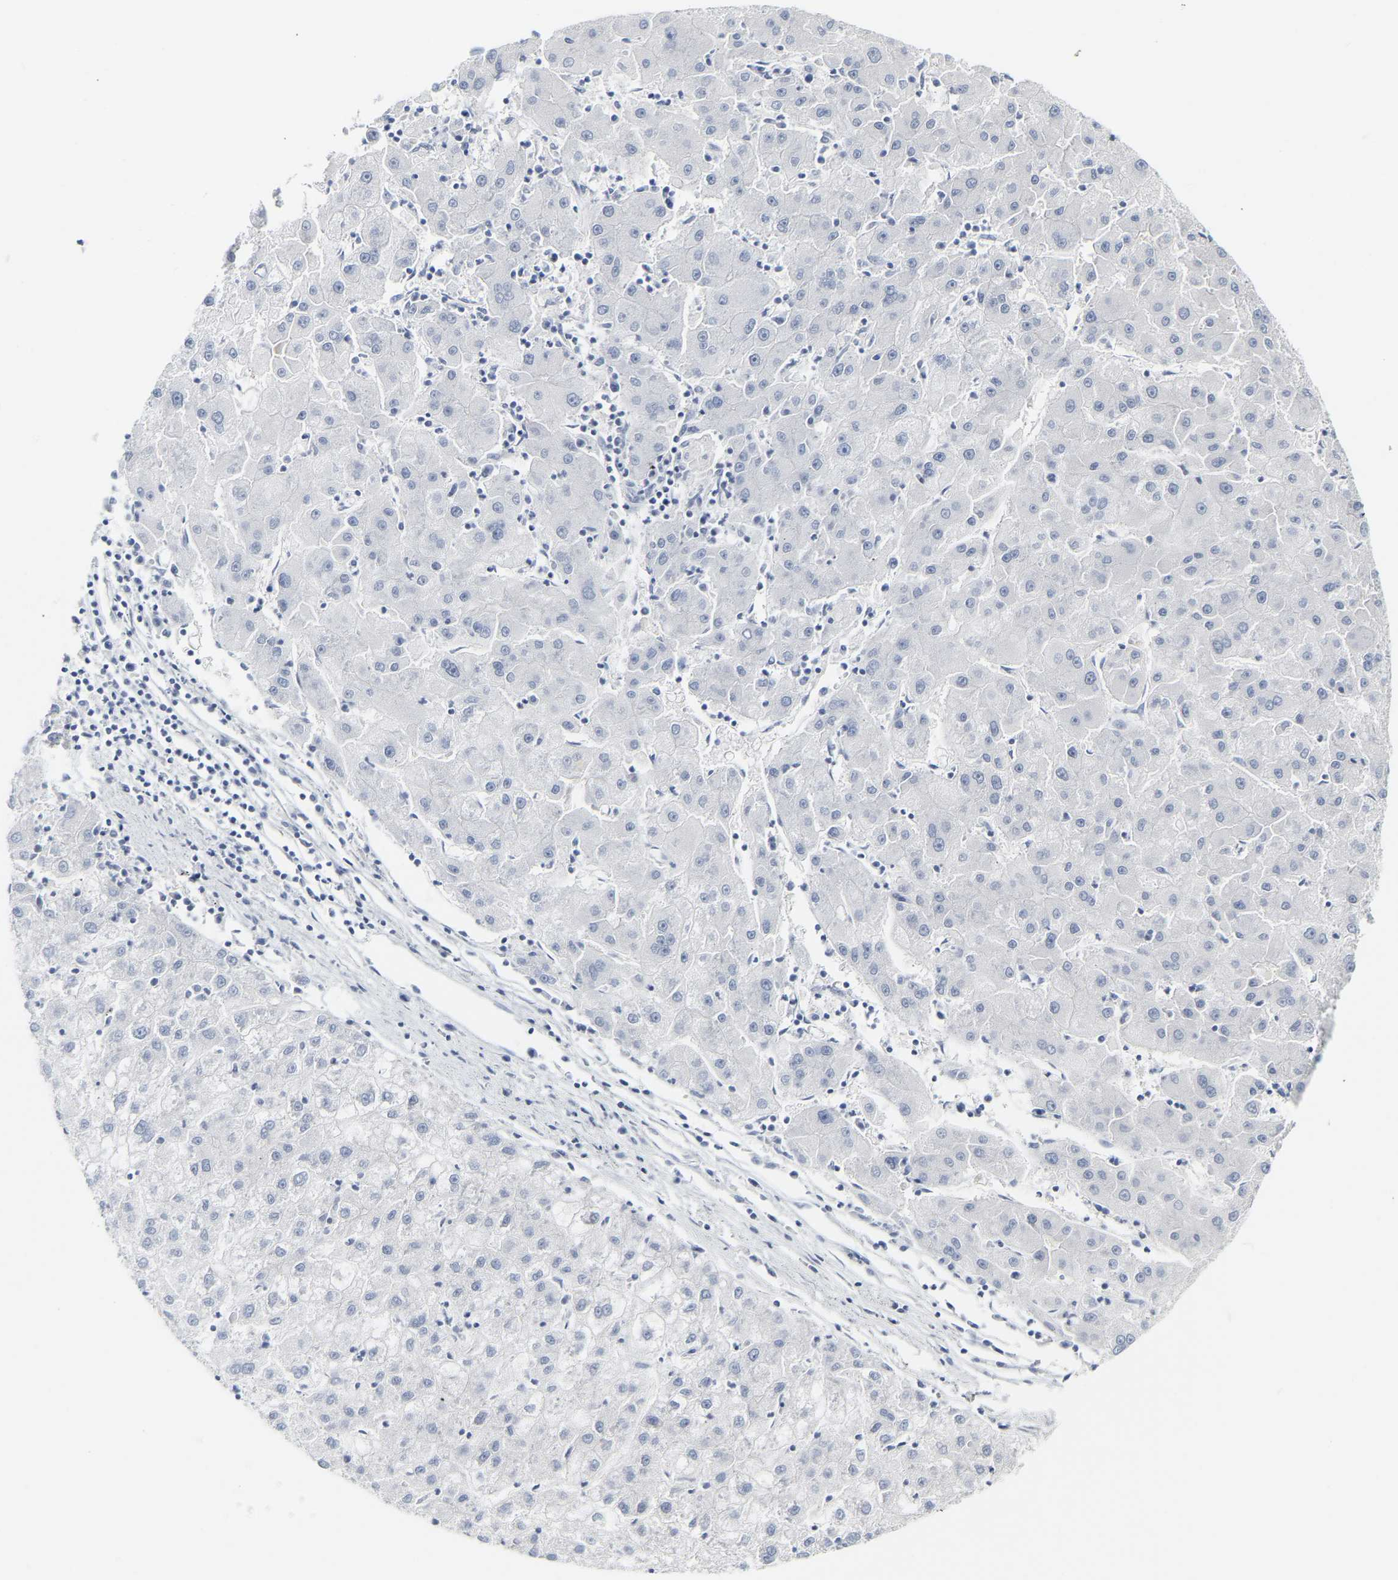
{"staining": {"intensity": "negative", "quantity": "none", "location": "none"}, "tissue": "liver cancer", "cell_type": "Tumor cells", "image_type": "cancer", "snomed": [{"axis": "morphology", "description": "Carcinoma, Hepatocellular, NOS"}, {"axis": "topography", "description": "Liver"}], "caption": "A photomicrograph of human liver cancer (hepatocellular carcinoma) is negative for staining in tumor cells.", "gene": "GNAS", "patient": {"sex": "male", "age": 72}}